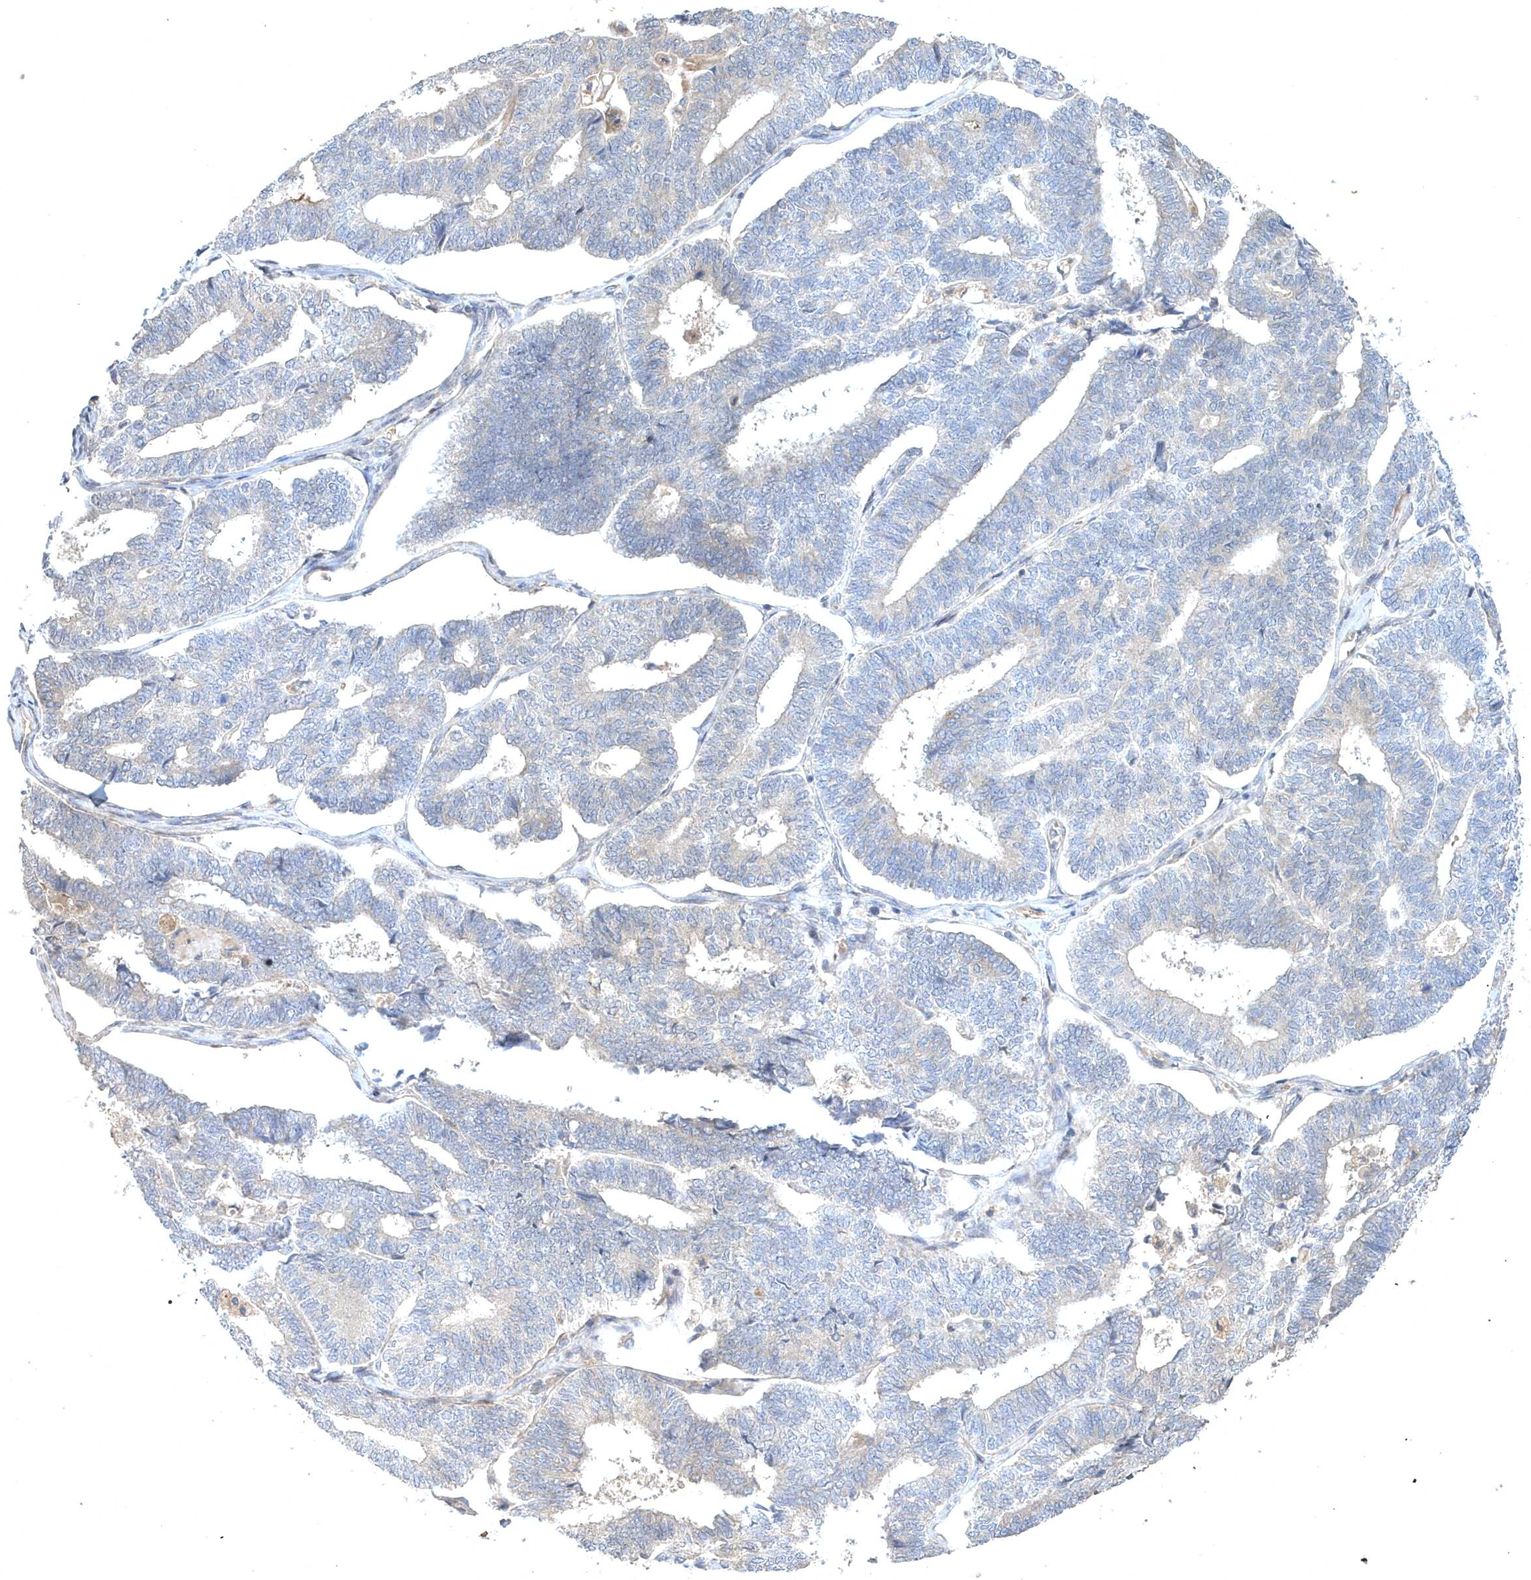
{"staining": {"intensity": "negative", "quantity": "none", "location": "none"}, "tissue": "endometrial cancer", "cell_type": "Tumor cells", "image_type": "cancer", "snomed": [{"axis": "morphology", "description": "Adenocarcinoma, NOS"}, {"axis": "topography", "description": "Endometrium"}], "caption": "There is no significant staining in tumor cells of adenocarcinoma (endometrial).", "gene": "HMGCS1", "patient": {"sex": "female", "age": 70}}